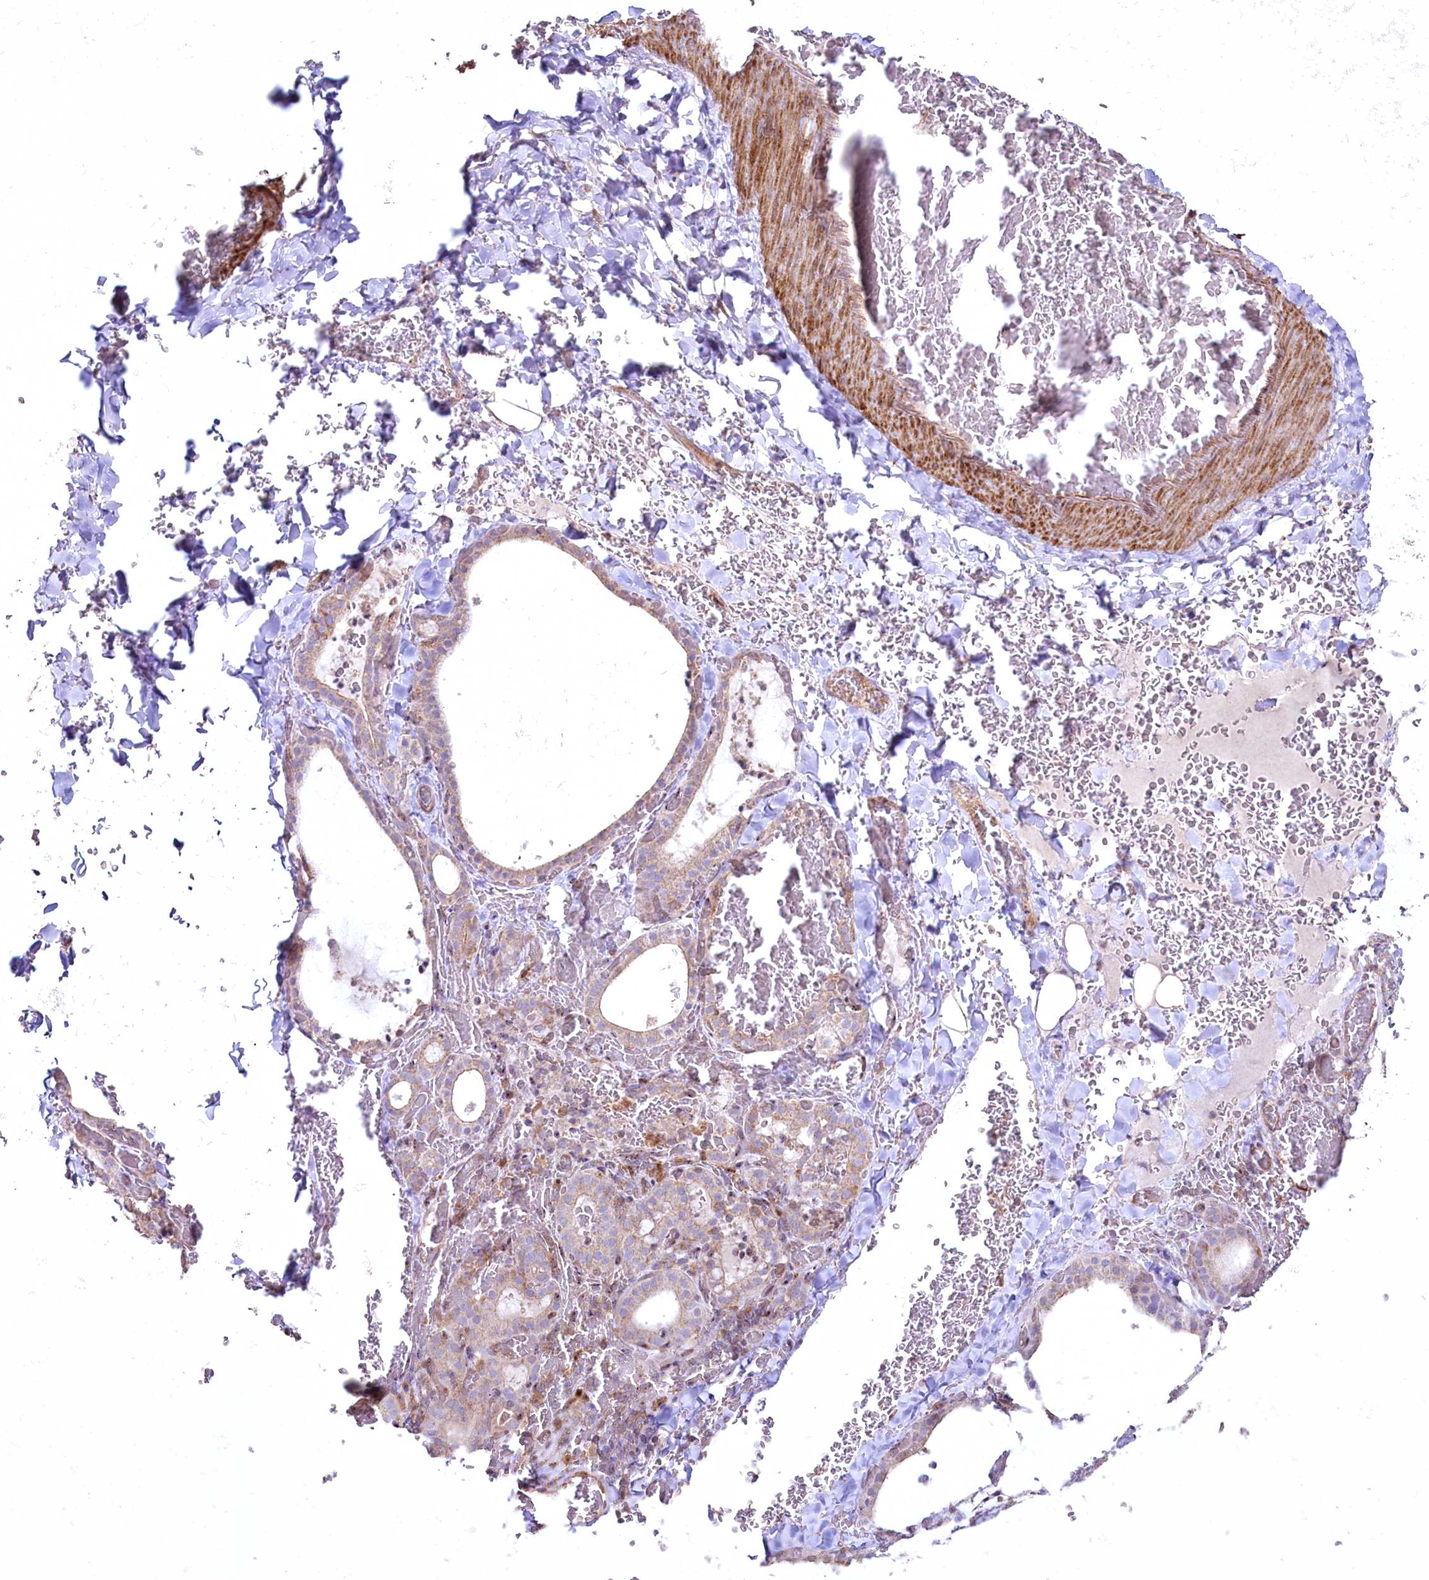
{"staining": {"intensity": "weak", "quantity": ">75%", "location": "cytoplasmic/membranous"}, "tissue": "thyroid gland", "cell_type": "Glandular cells", "image_type": "normal", "snomed": [{"axis": "morphology", "description": "Normal tissue, NOS"}, {"axis": "topography", "description": "Thyroid gland"}], "caption": "Immunohistochemical staining of normal thyroid gland shows low levels of weak cytoplasmic/membranous expression in approximately >75% of glandular cells. (DAB IHC with brightfield microscopy, high magnification).", "gene": "SH3TC1", "patient": {"sex": "female", "age": 39}}